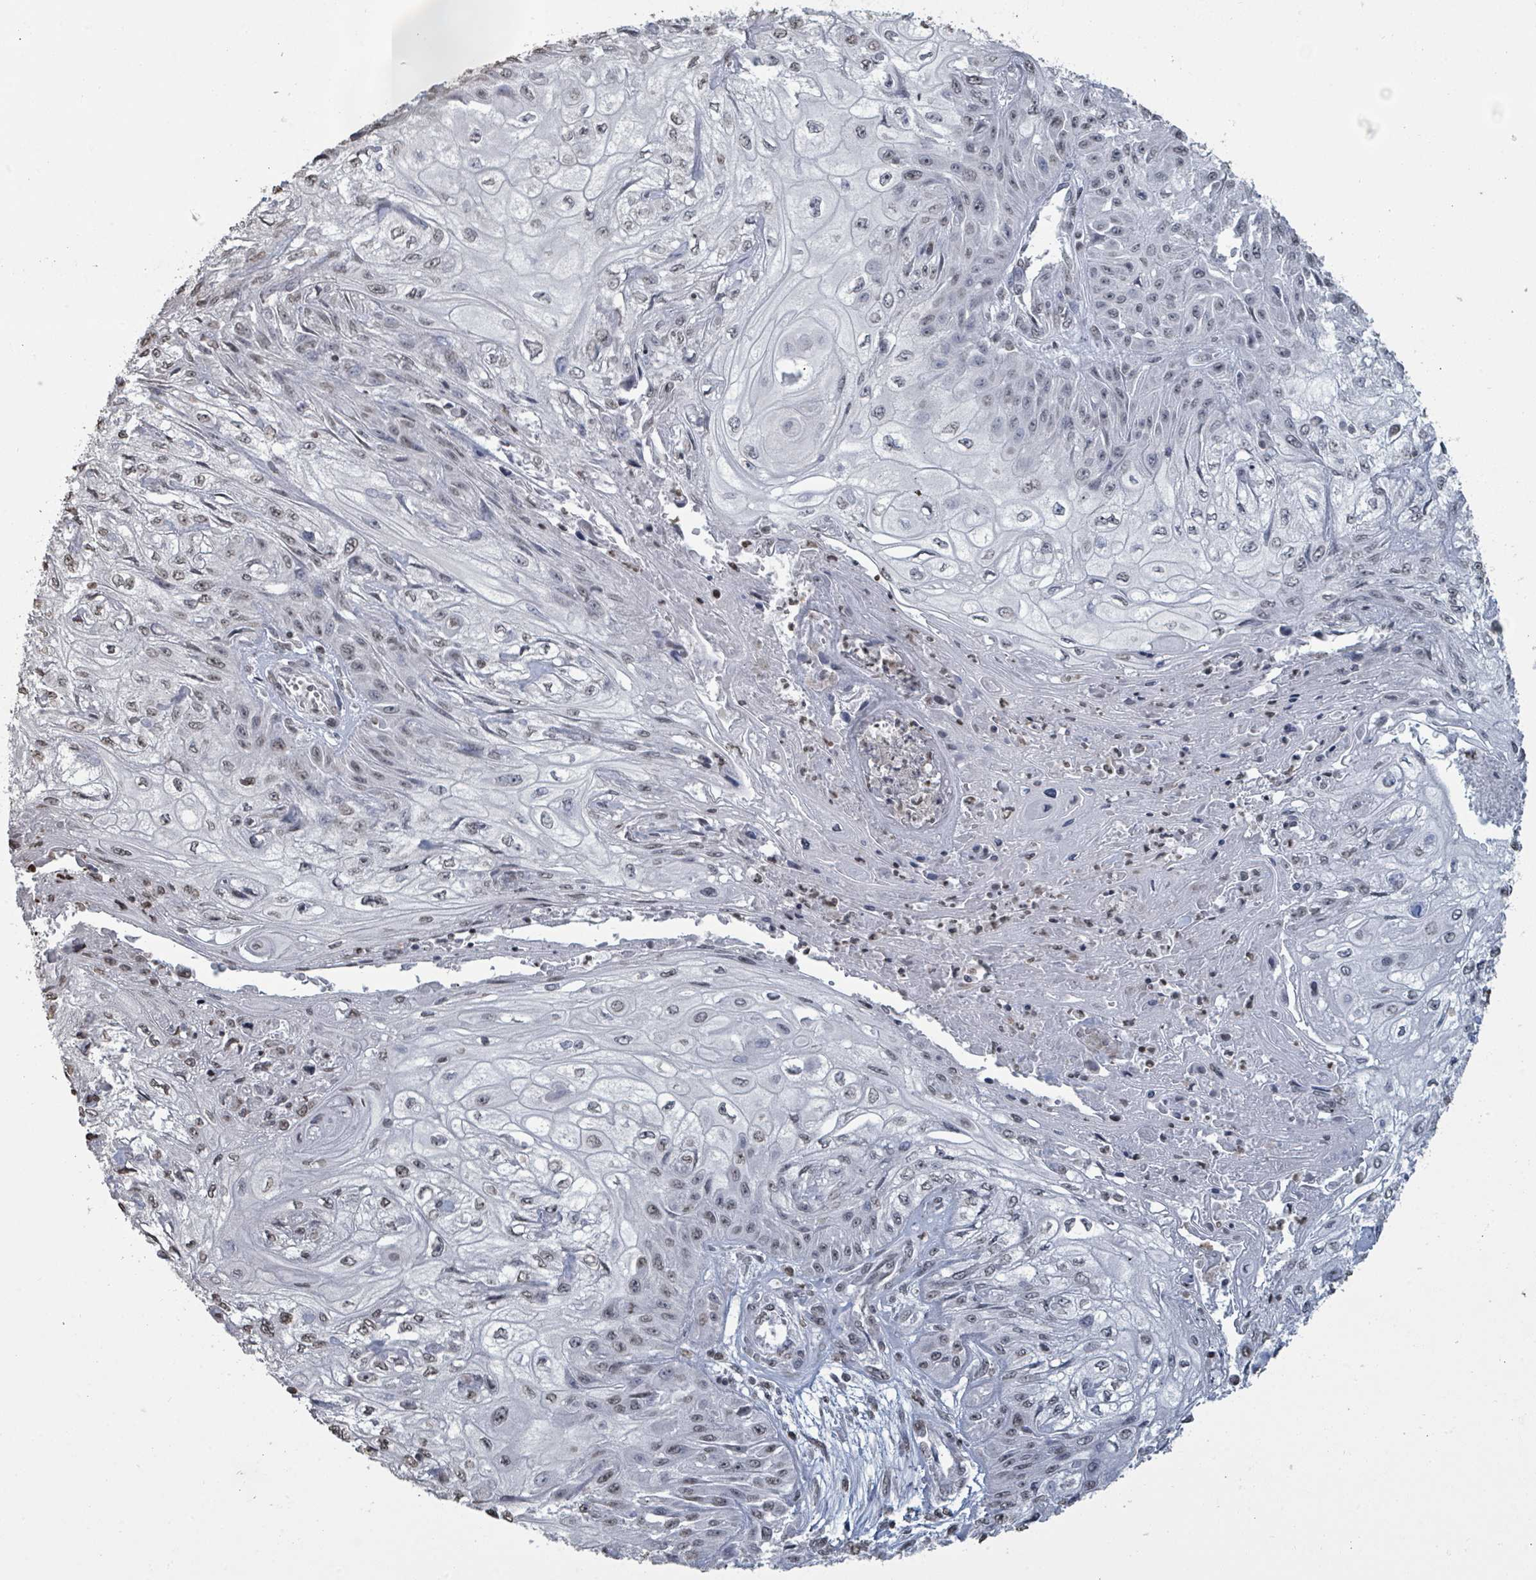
{"staining": {"intensity": "weak", "quantity": "<25%", "location": "nuclear"}, "tissue": "skin cancer", "cell_type": "Tumor cells", "image_type": "cancer", "snomed": [{"axis": "morphology", "description": "Squamous cell carcinoma, NOS"}, {"axis": "morphology", "description": "Squamous cell carcinoma, metastatic, NOS"}, {"axis": "topography", "description": "Skin"}, {"axis": "topography", "description": "Lymph node"}], "caption": "DAB immunohistochemical staining of skin cancer reveals no significant staining in tumor cells.", "gene": "MRPS12", "patient": {"sex": "male", "age": 75}}